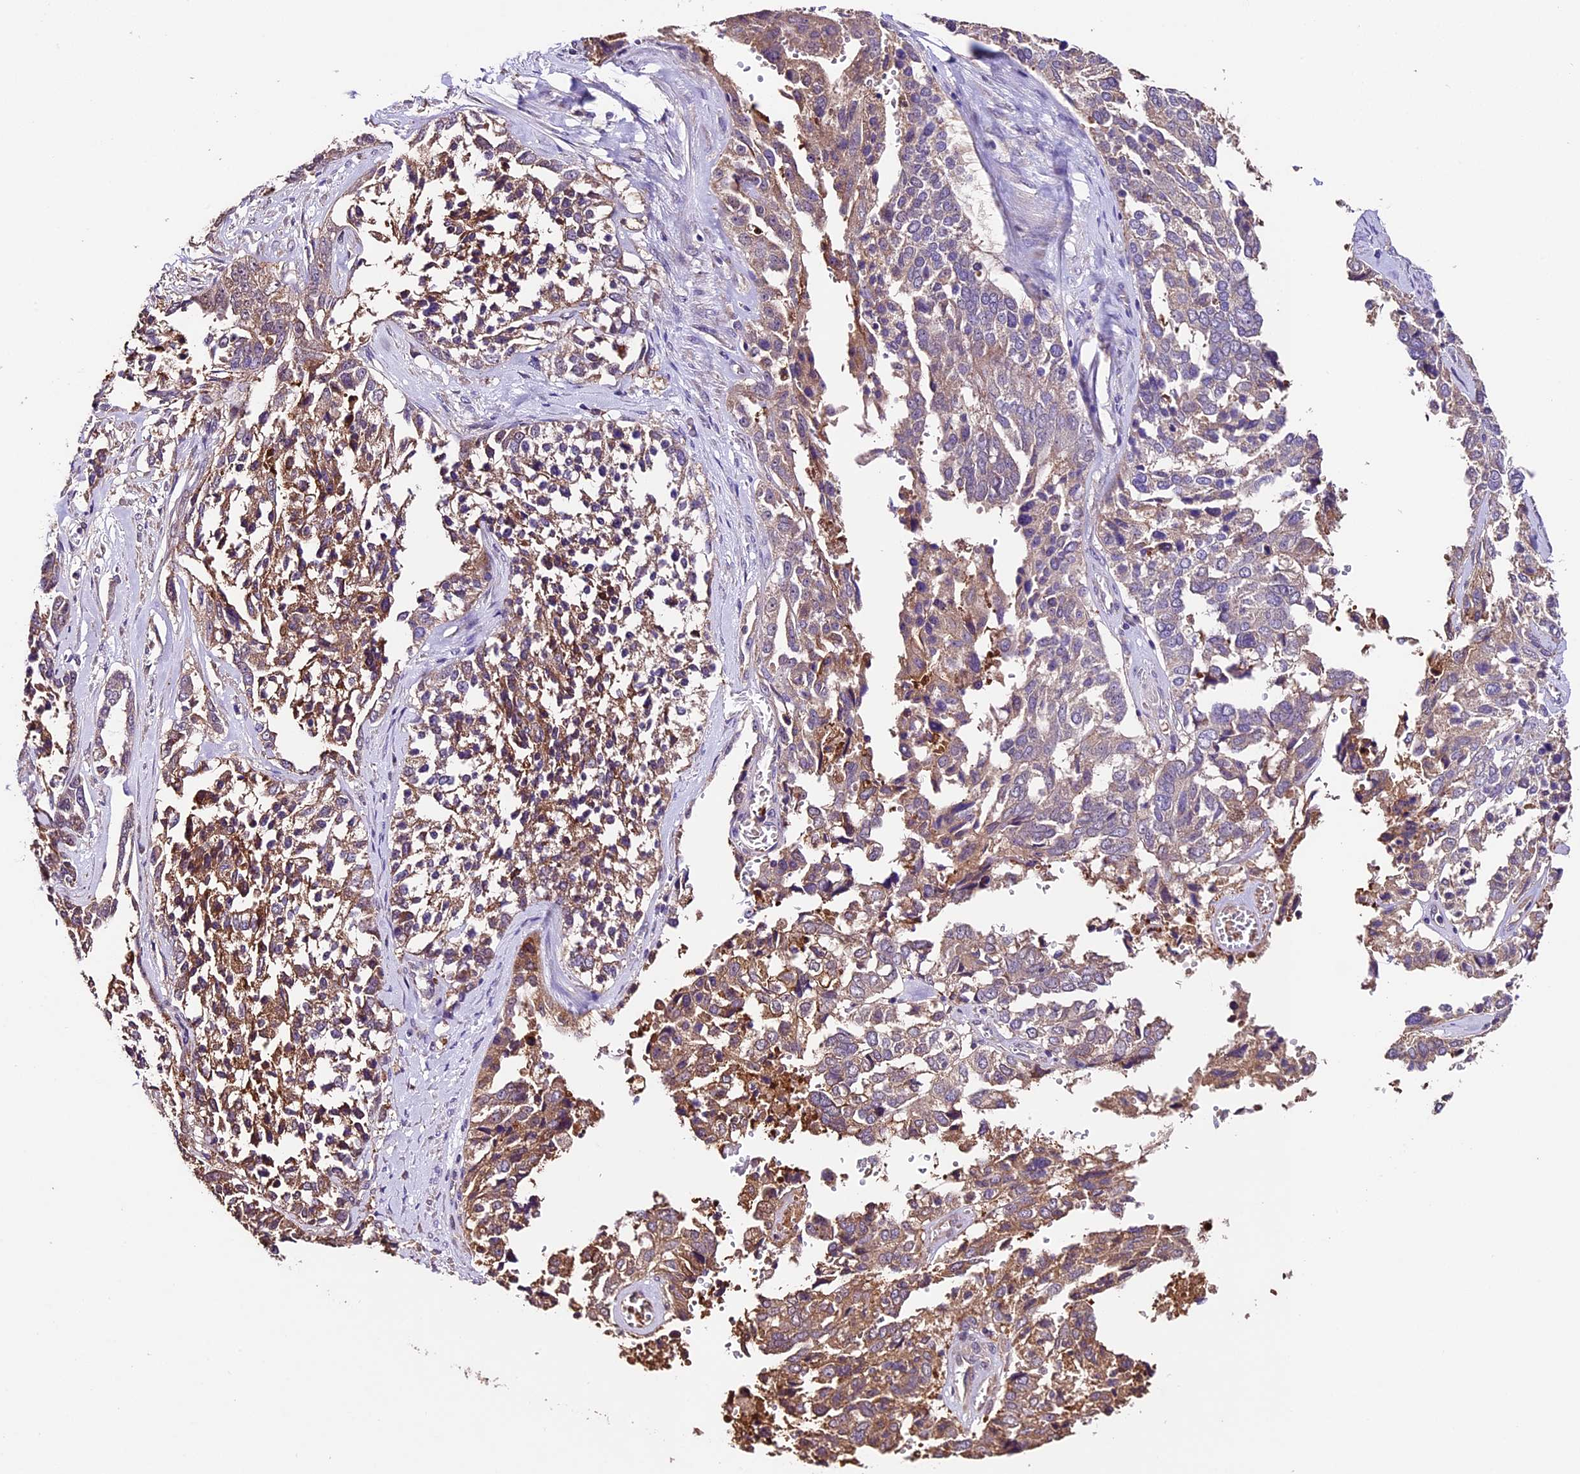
{"staining": {"intensity": "moderate", "quantity": "25%-75%", "location": "cytoplasmic/membranous"}, "tissue": "ovarian cancer", "cell_type": "Tumor cells", "image_type": "cancer", "snomed": [{"axis": "morphology", "description": "Cystadenocarcinoma, serous, NOS"}, {"axis": "topography", "description": "Ovary"}], "caption": "The histopathology image exhibits immunohistochemical staining of ovarian cancer (serous cystadenocarcinoma). There is moderate cytoplasmic/membranous expression is seen in about 25%-75% of tumor cells.", "gene": "SBNO2", "patient": {"sex": "female", "age": 44}}